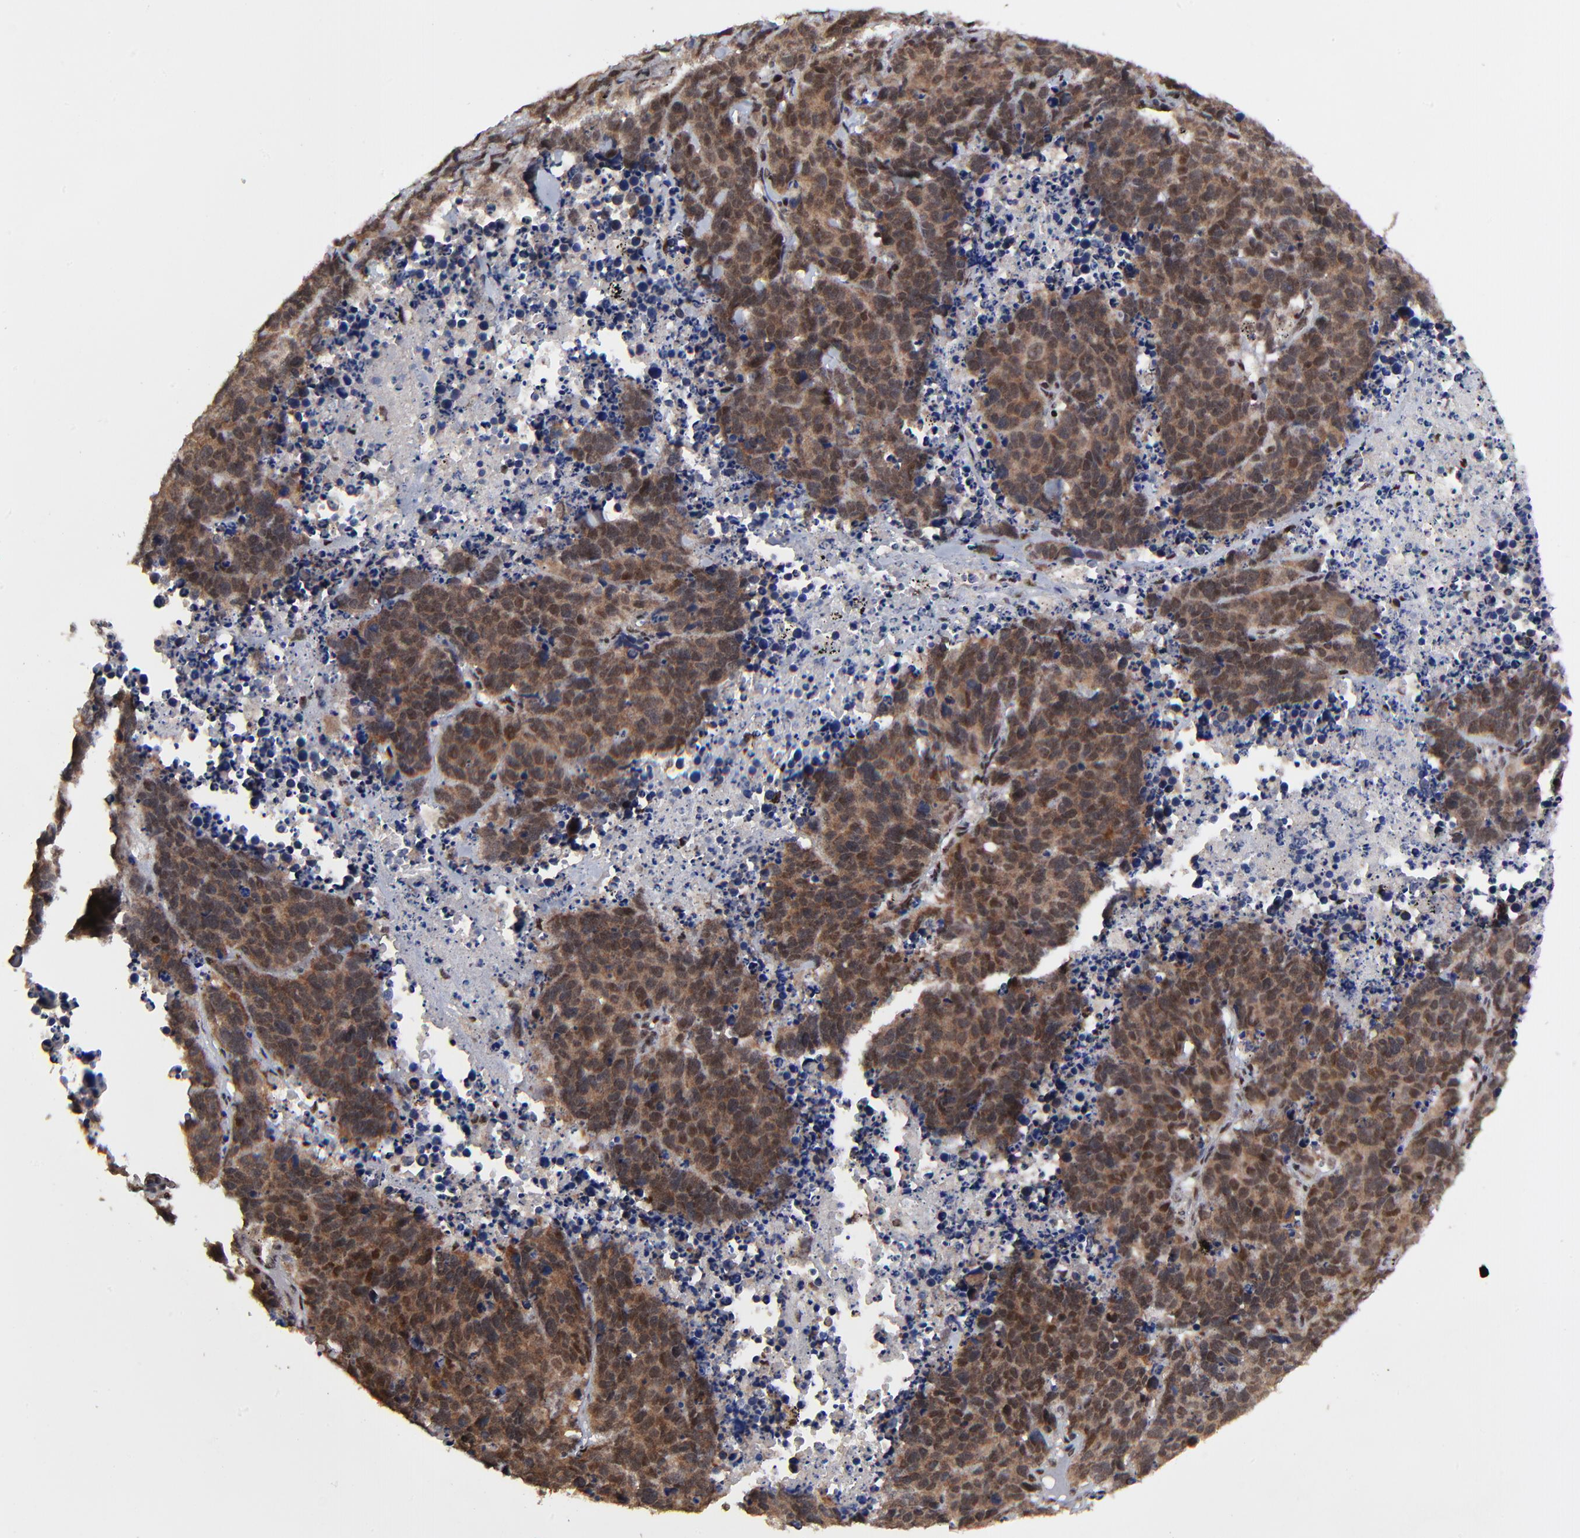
{"staining": {"intensity": "moderate", "quantity": "25%-75%", "location": "cytoplasmic/membranous,nuclear"}, "tissue": "lung cancer", "cell_type": "Tumor cells", "image_type": "cancer", "snomed": [{"axis": "morphology", "description": "Carcinoid, malignant, NOS"}, {"axis": "topography", "description": "Lung"}], "caption": "Protein positivity by IHC exhibits moderate cytoplasmic/membranous and nuclear expression in approximately 25%-75% of tumor cells in lung cancer (carcinoid (malignant)).", "gene": "RBM22", "patient": {"sex": "male", "age": 60}}